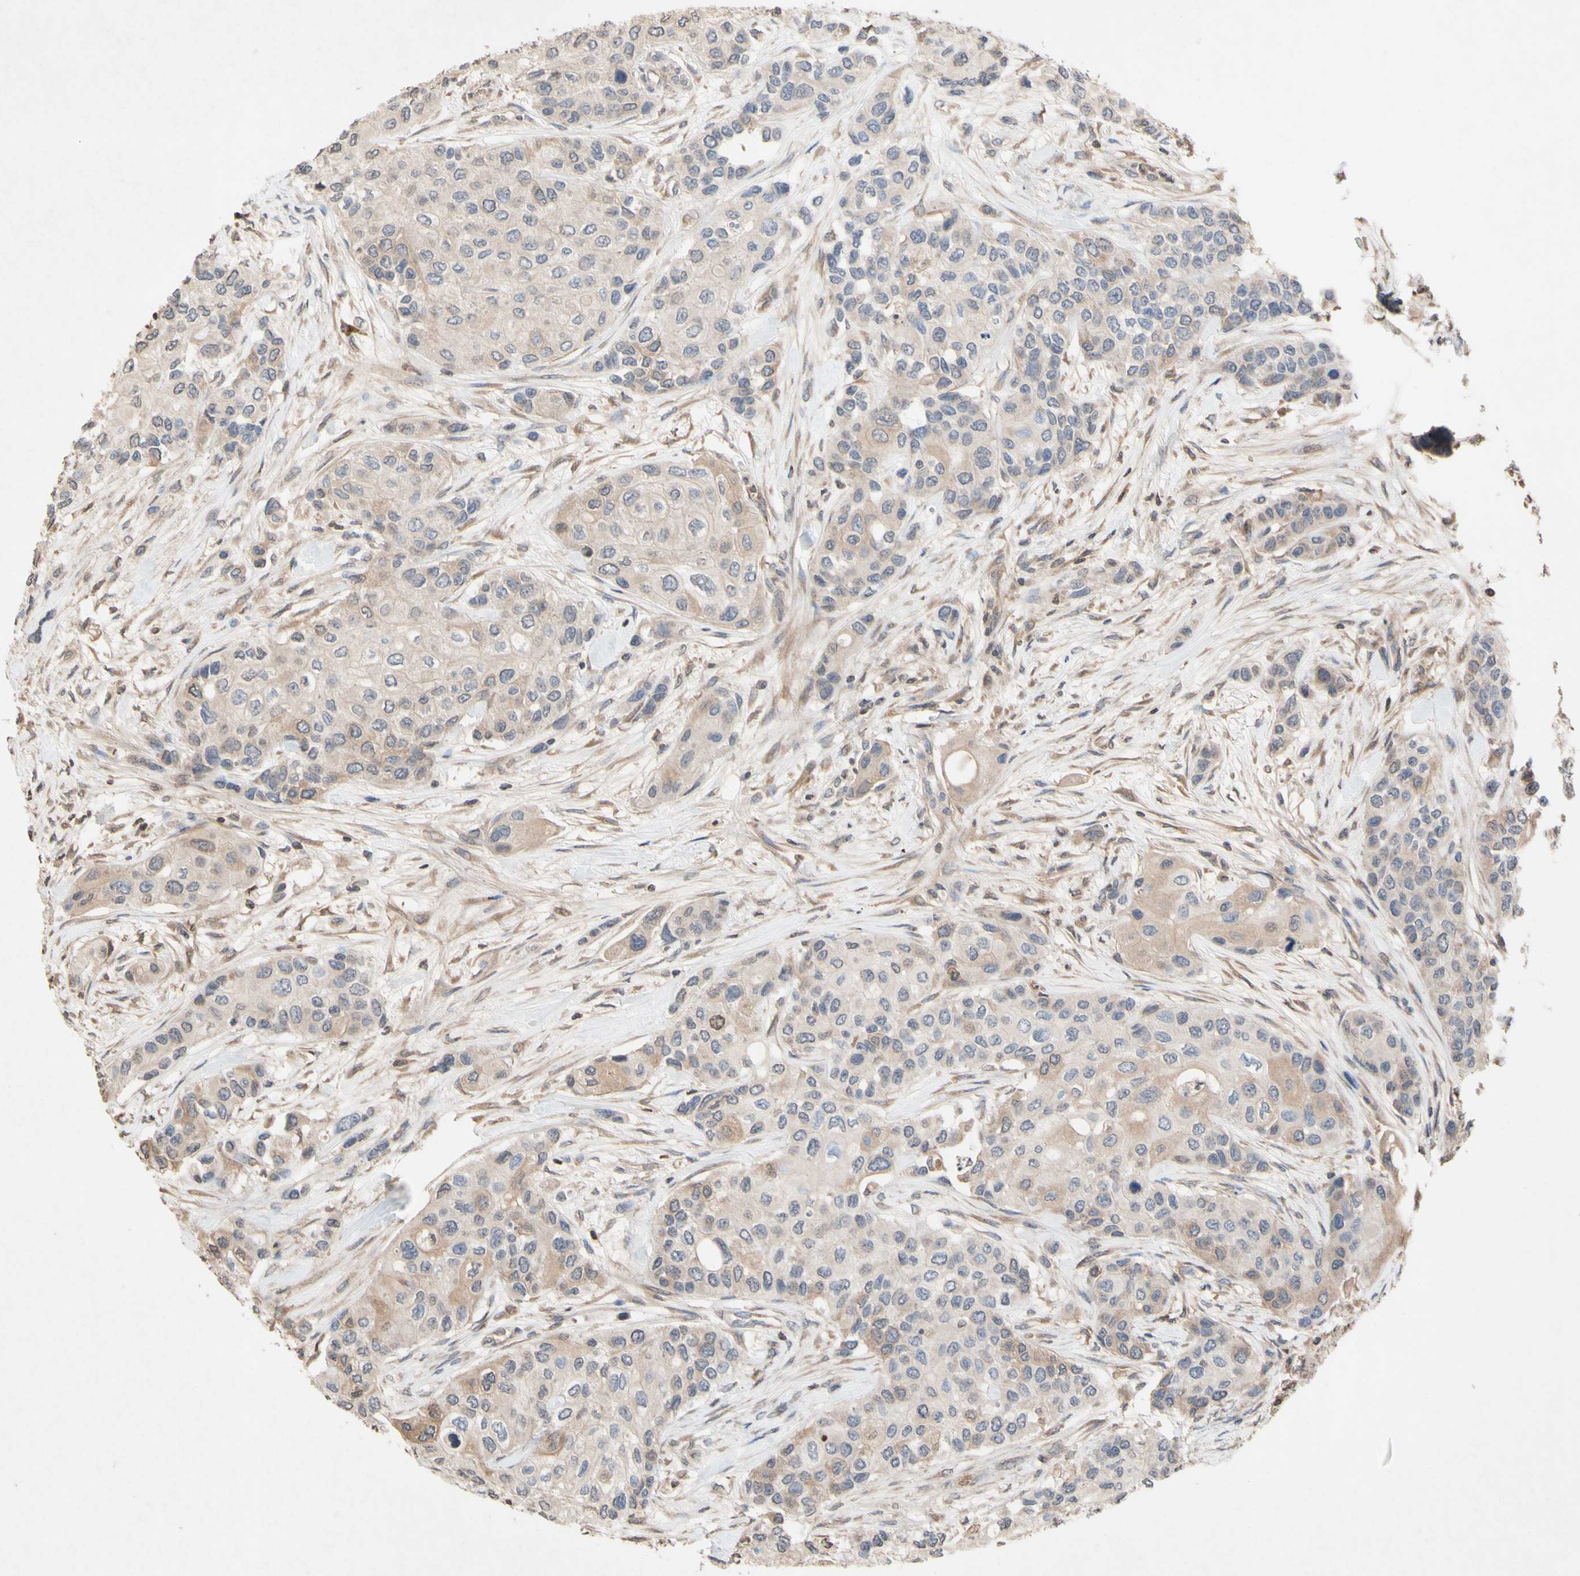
{"staining": {"intensity": "weak", "quantity": "25%-75%", "location": "cytoplasmic/membranous"}, "tissue": "urothelial cancer", "cell_type": "Tumor cells", "image_type": "cancer", "snomed": [{"axis": "morphology", "description": "Urothelial carcinoma, High grade"}, {"axis": "topography", "description": "Urinary bladder"}], "caption": "Immunohistochemistry (DAB (3,3'-diaminobenzidine)) staining of high-grade urothelial carcinoma displays weak cytoplasmic/membranous protein staining in about 25%-75% of tumor cells.", "gene": "NECTIN3", "patient": {"sex": "female", "age": 56}}